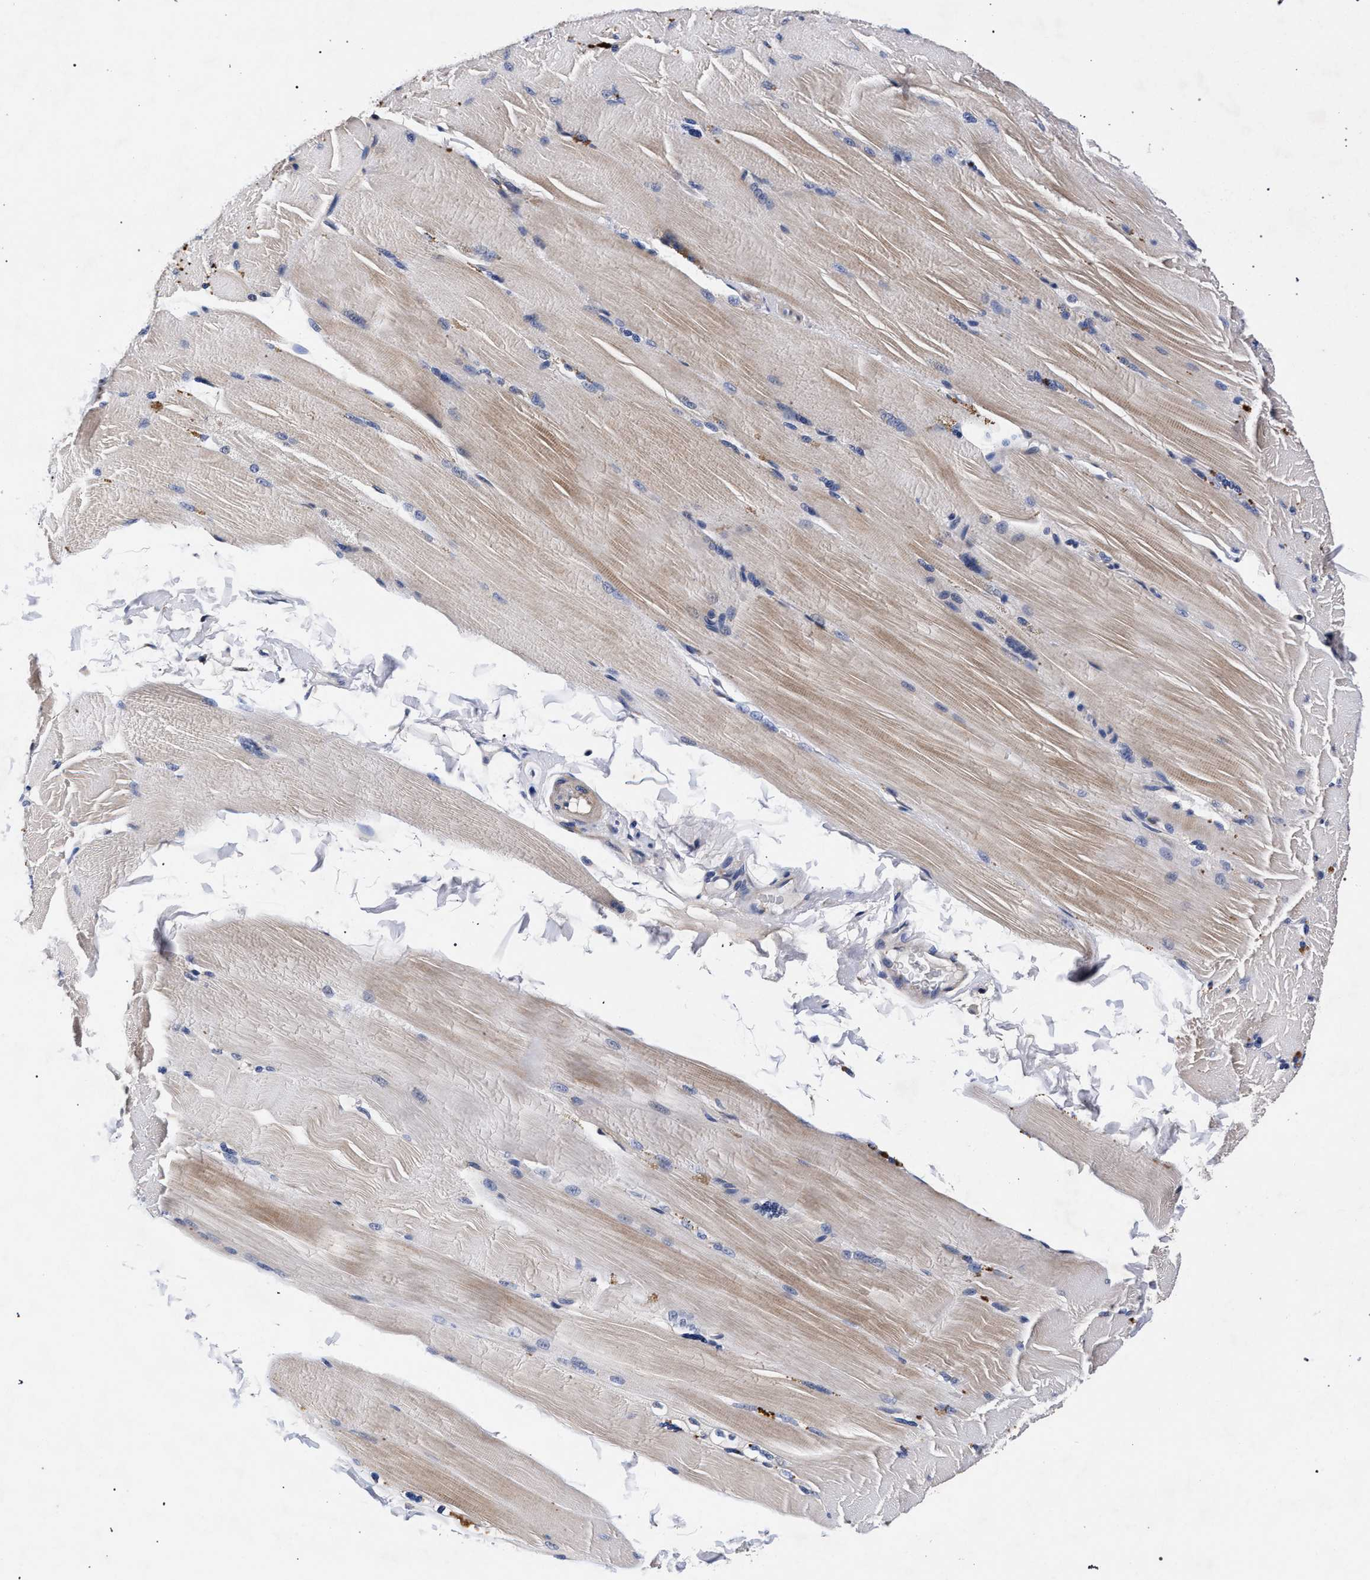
{"staining": {"intensity": "weak", "quantity": "<25%", "location": "cytoplasmic/membranous"}, "tissue": "skeletal muscle", "cell_type": "Myocytes", "image_type": "normal", "snomed": [{"axis": "morphology", "description": "Normal tissue, NOS"}, {"axis": "topography", "description": "Skin"}, {"axis": "topography", "description": "Skeletal muscle"}], "caption": "Histopathology image shows no protein positivity in myocytes of unremarkable skeletal muscle. (DAB (3,3'-diaminobenzidine) immunohistochemistry with hematoxylin counter stain).", "gene": "CFAP95", "patient": {"sex": "male", "age": 83}}